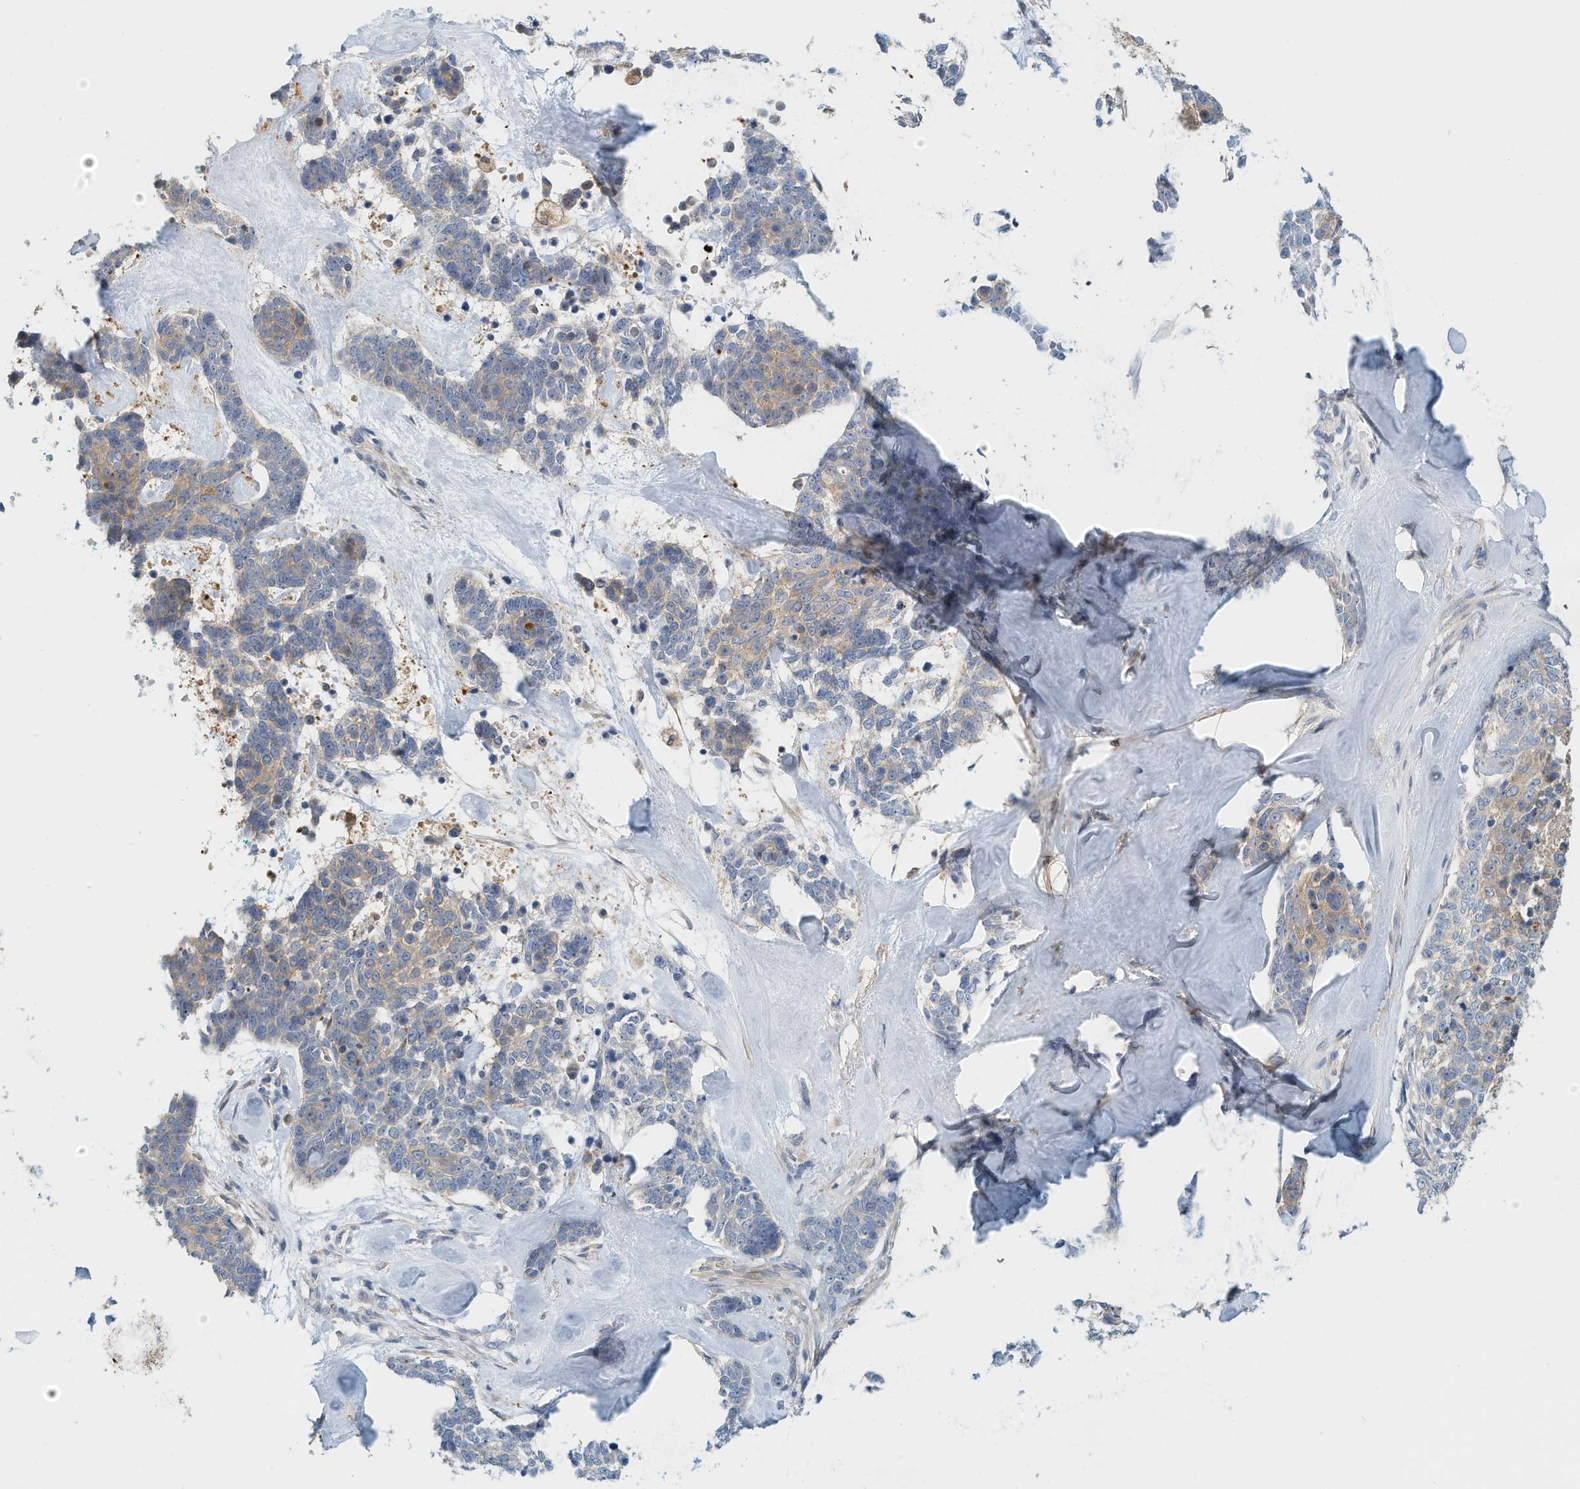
{"staining": {"intensity": "moderate", "quantity": "25%-75%", "location": "cytoplasmic/membranous"}, "tissue": "skin cancer", "cell_type": "Tumor cells", "image_type": "cancer", "snomed": [{"axis": "morphology", "description": "Basal cell carcinoma"}, {"axis": "topography", "description": "Skin"}], "caption": "IHC of human basal cell carcinoma (skin) reveals medium levels of moderate cytoplasmic/membranous positivity in about 25%-75% of tumor cells.", "gene": "MICAL1", "patient": {"sex": "female", "age": 81}}